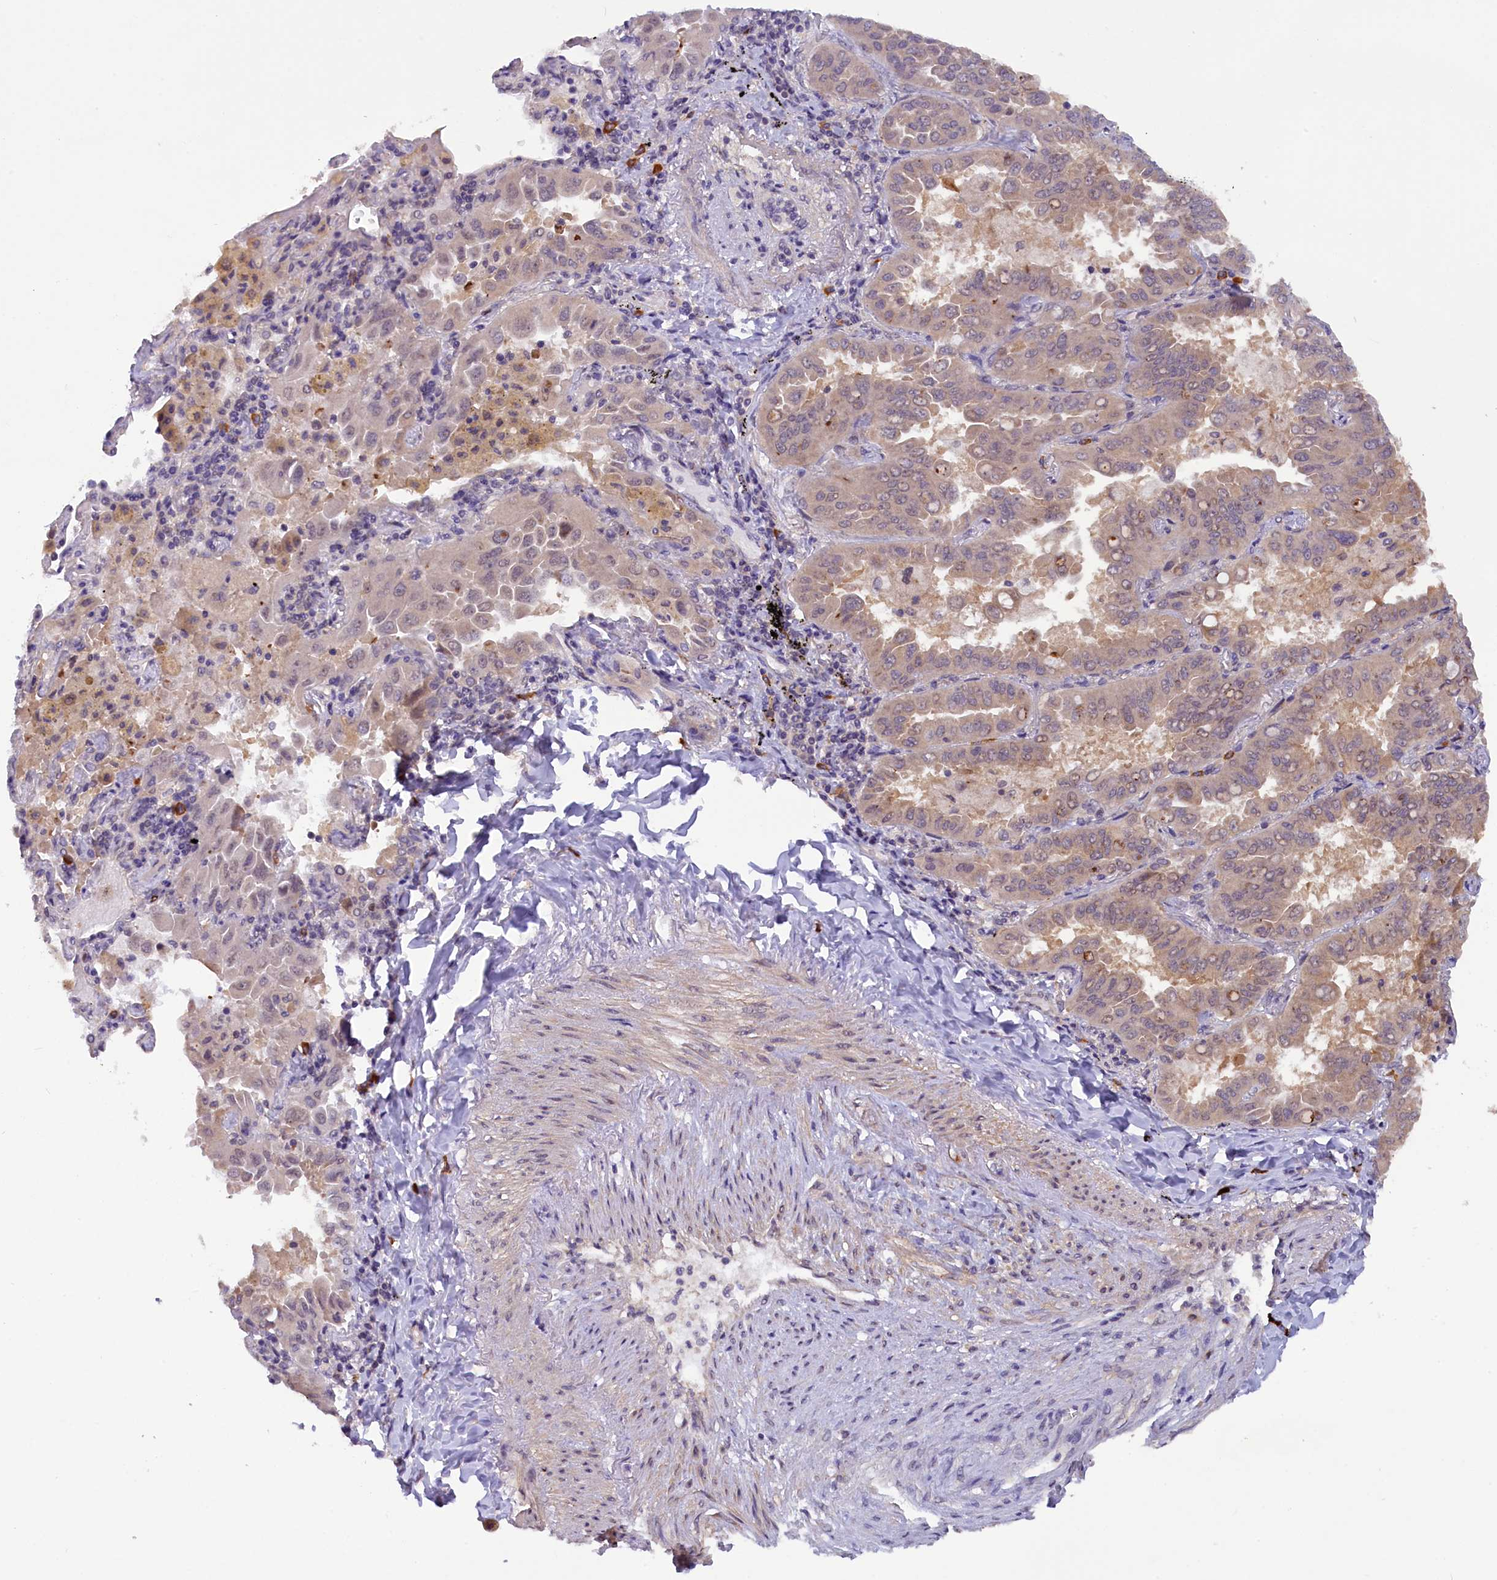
{"staining": {"intensity": "weak", "quantity": "<25%", "location": "cytoplasmic/membranous"}, "tissue": "lung cancer", "cell_type": "Tumor cells", "image_type": "cancer", "snomed": [{"axis": "morphology", "description": "Adenocarcinoma, NOS"}, {"axis": "topography", "description": "Lung"}], "caption": "Image shows no significant protein positivity in tumor cells of adenocarcinoma (lung).", "gene": "CCDC9B", "patient": {"sex": "male", "age": 64}}